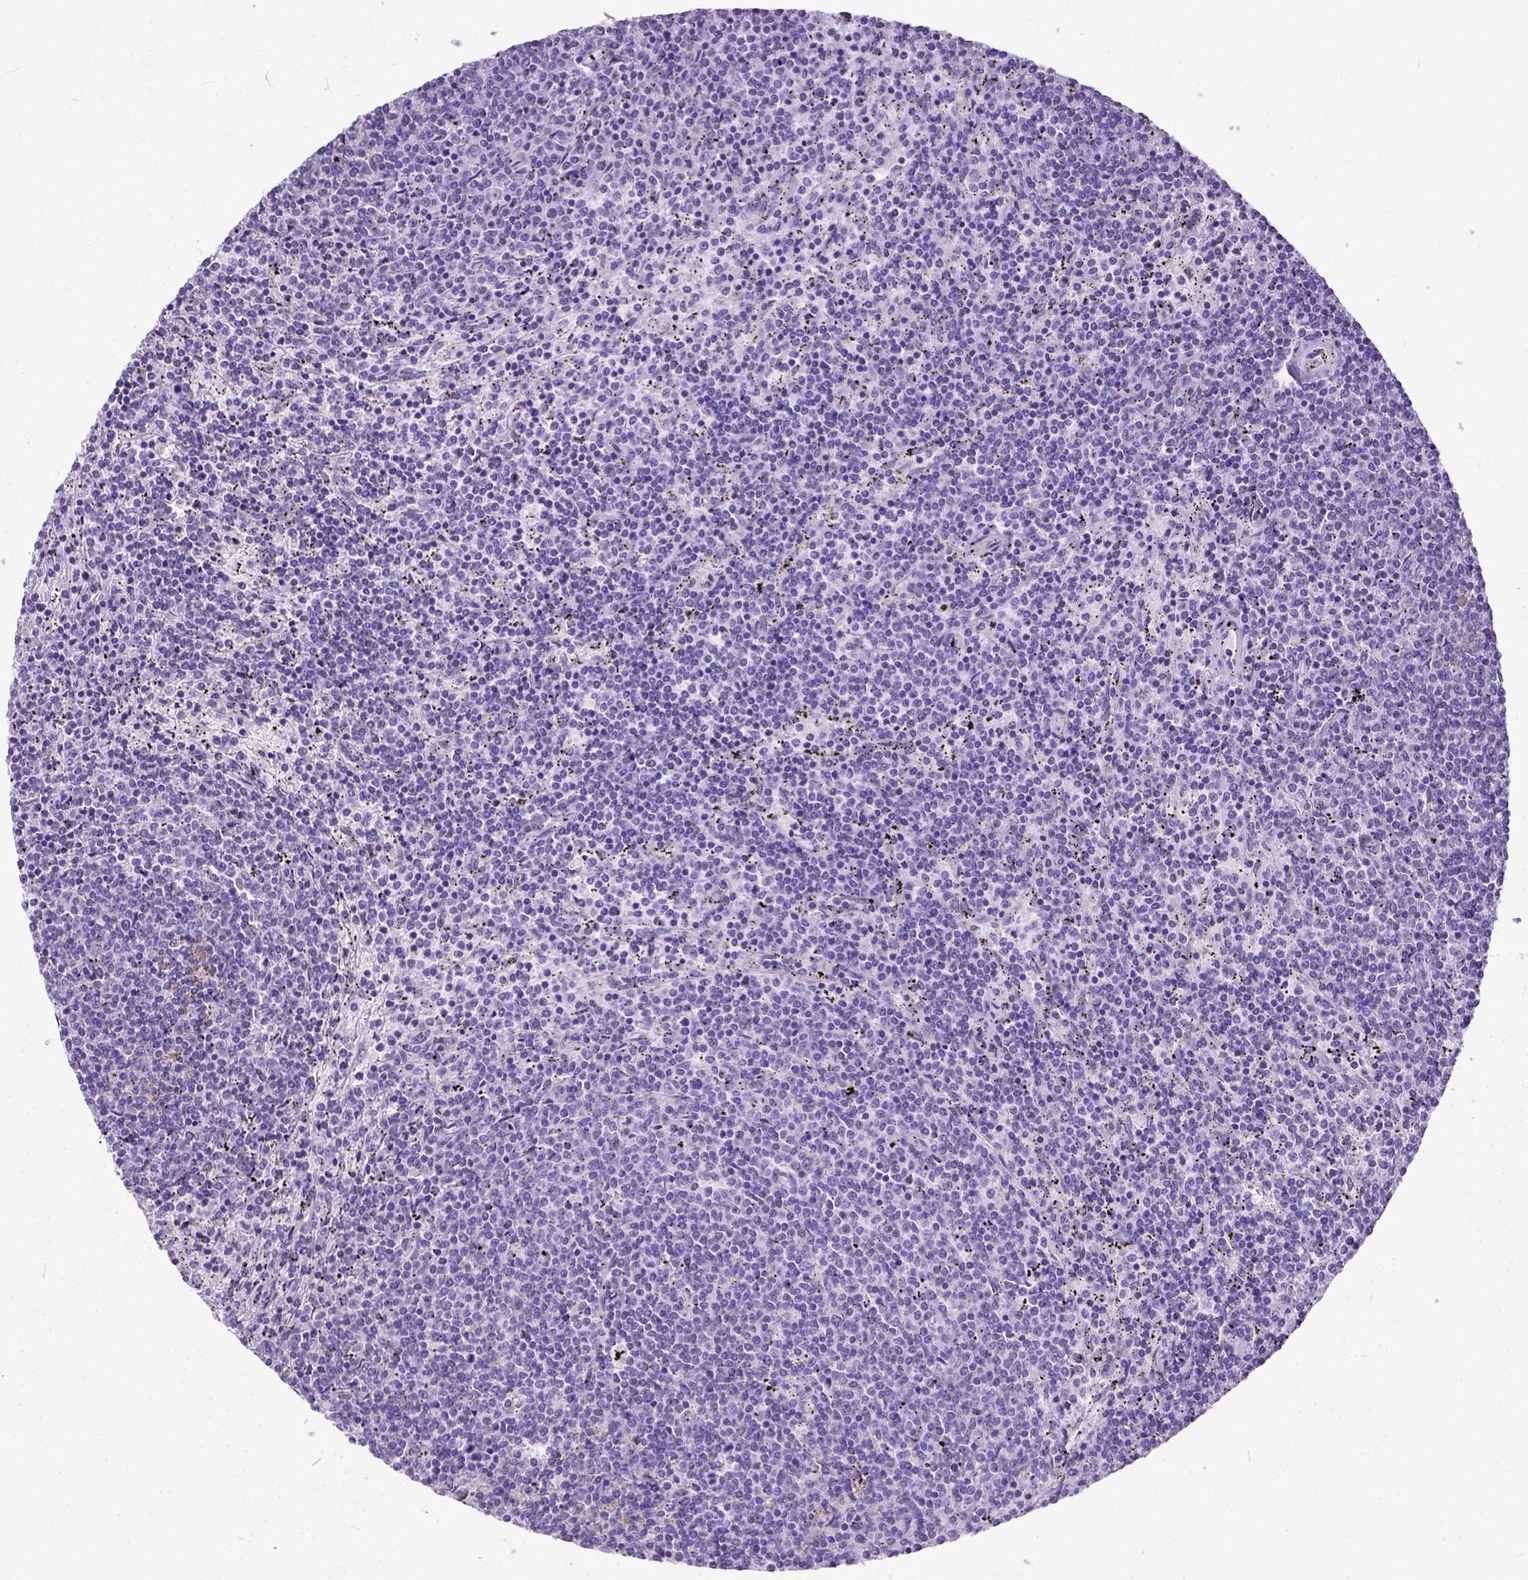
{"staining": {"intensity": "negative", "quantity": "none", "location": "none"}, "tissue": "lymphoma", "cell_type": "Tumor cells", "image_type": "cancer", "snomed": [{"axis": "morphology", "description": "Malignant lymphoma, non-Hodgkin's type, Low grade"}, {"axis": "topography", "description": "Spleen"}], "caption": "This is a histopathology image of IHC staining of lymphoma, which shows no positivity in tumor cells. Nuclei are stained in blue.", "gene": "ADGRF1", "patient": {"sex": "female", "age": 50}}